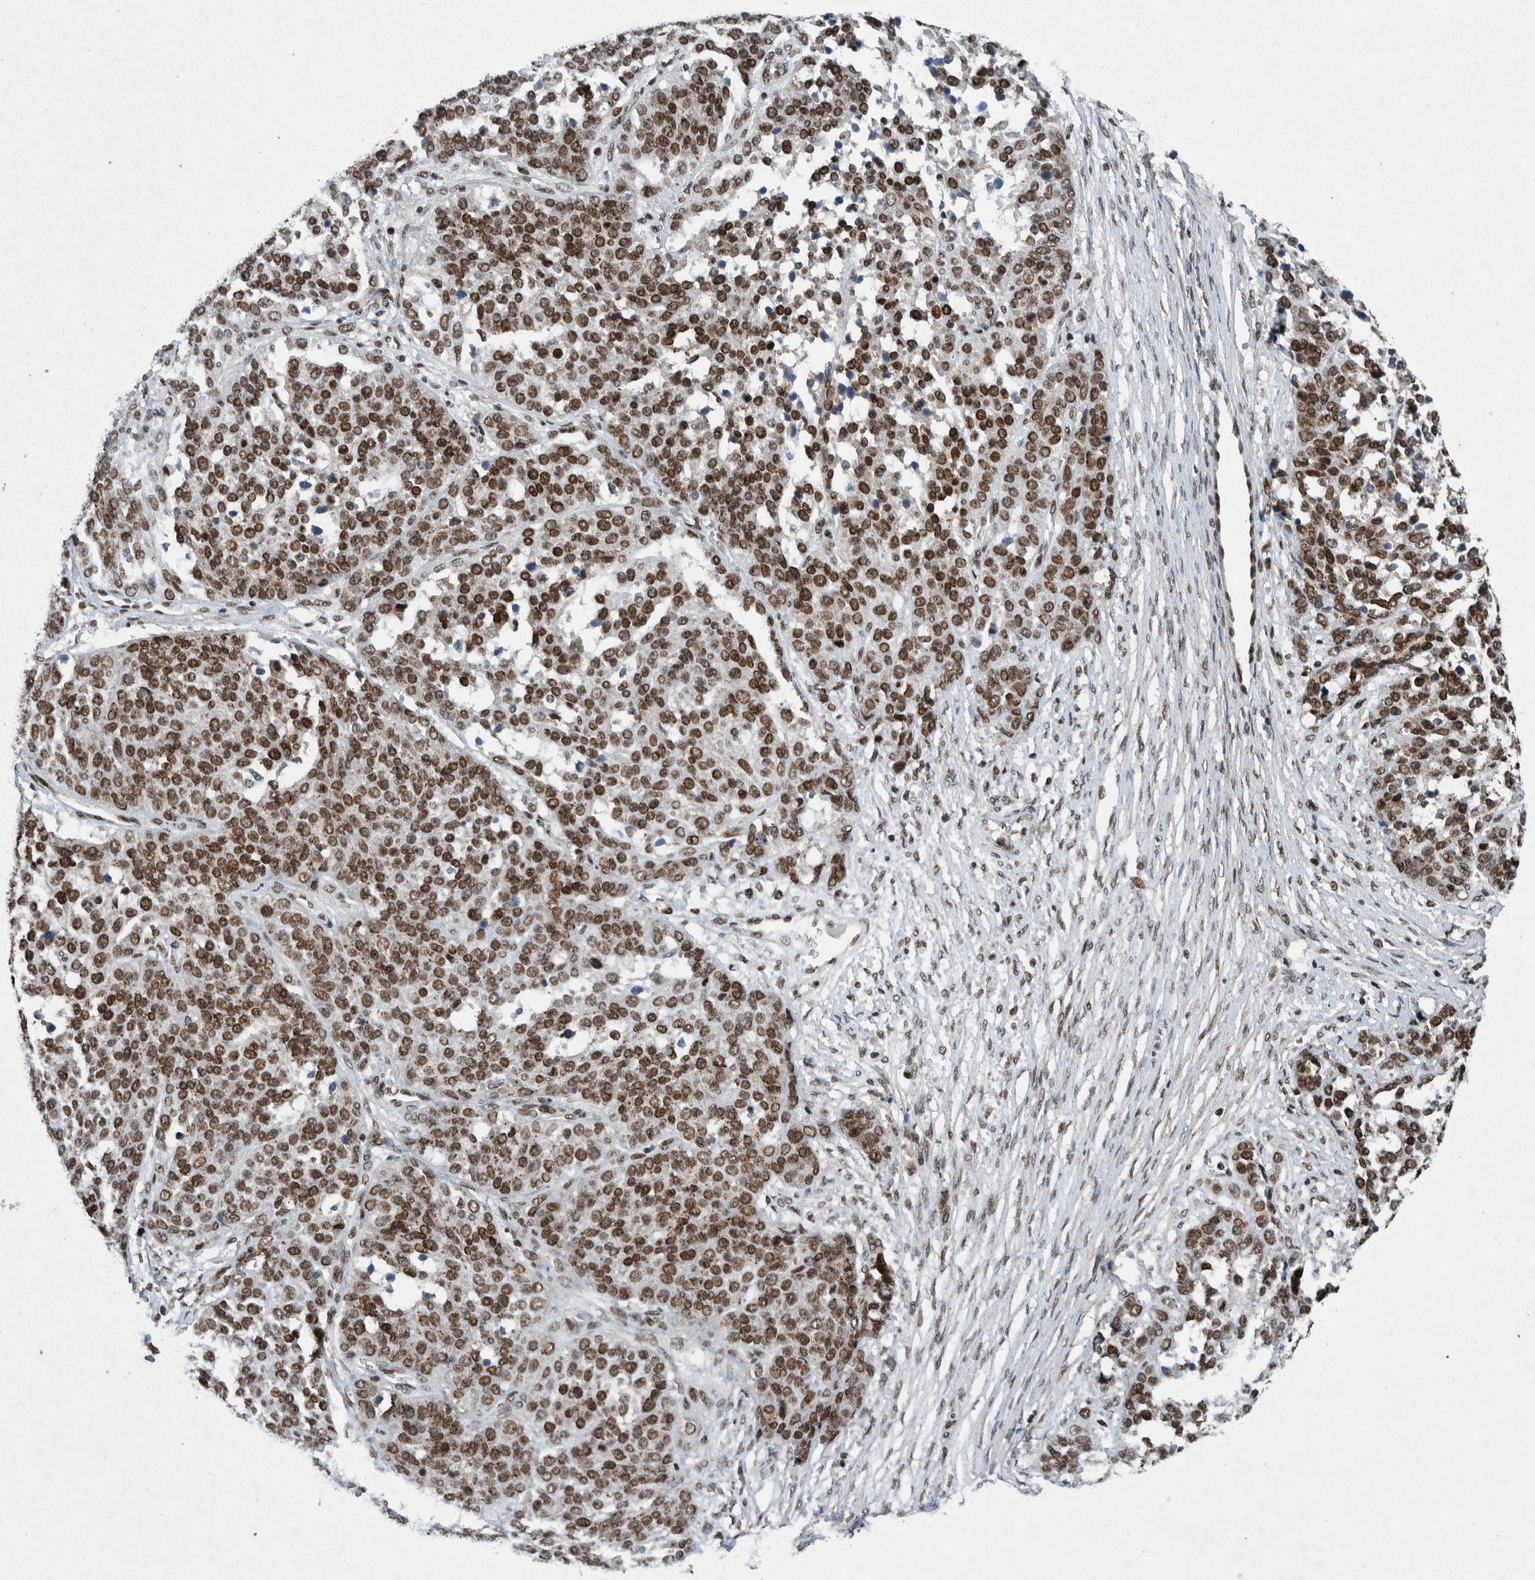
{"staining": {"intensity": "strong", "quantity": ">75%", "location": "nuclear"}, "tissue": "ovarian cancer", "cell_type": "Tumor cells", "image_type": "cancer", "snomed": [{"axis": "morphology", "description": "Cystadenocarcinoma, serous, NOS"}, {"axis": "topography", "description": "Ovary"}], "caption": "Ovarian serous cystadenocarcinoma tissue exhibits strong nuclear staining in about >75% of tumor cells", "gene": "TAF10", "patient": {"sex": "female", "age": 44}}